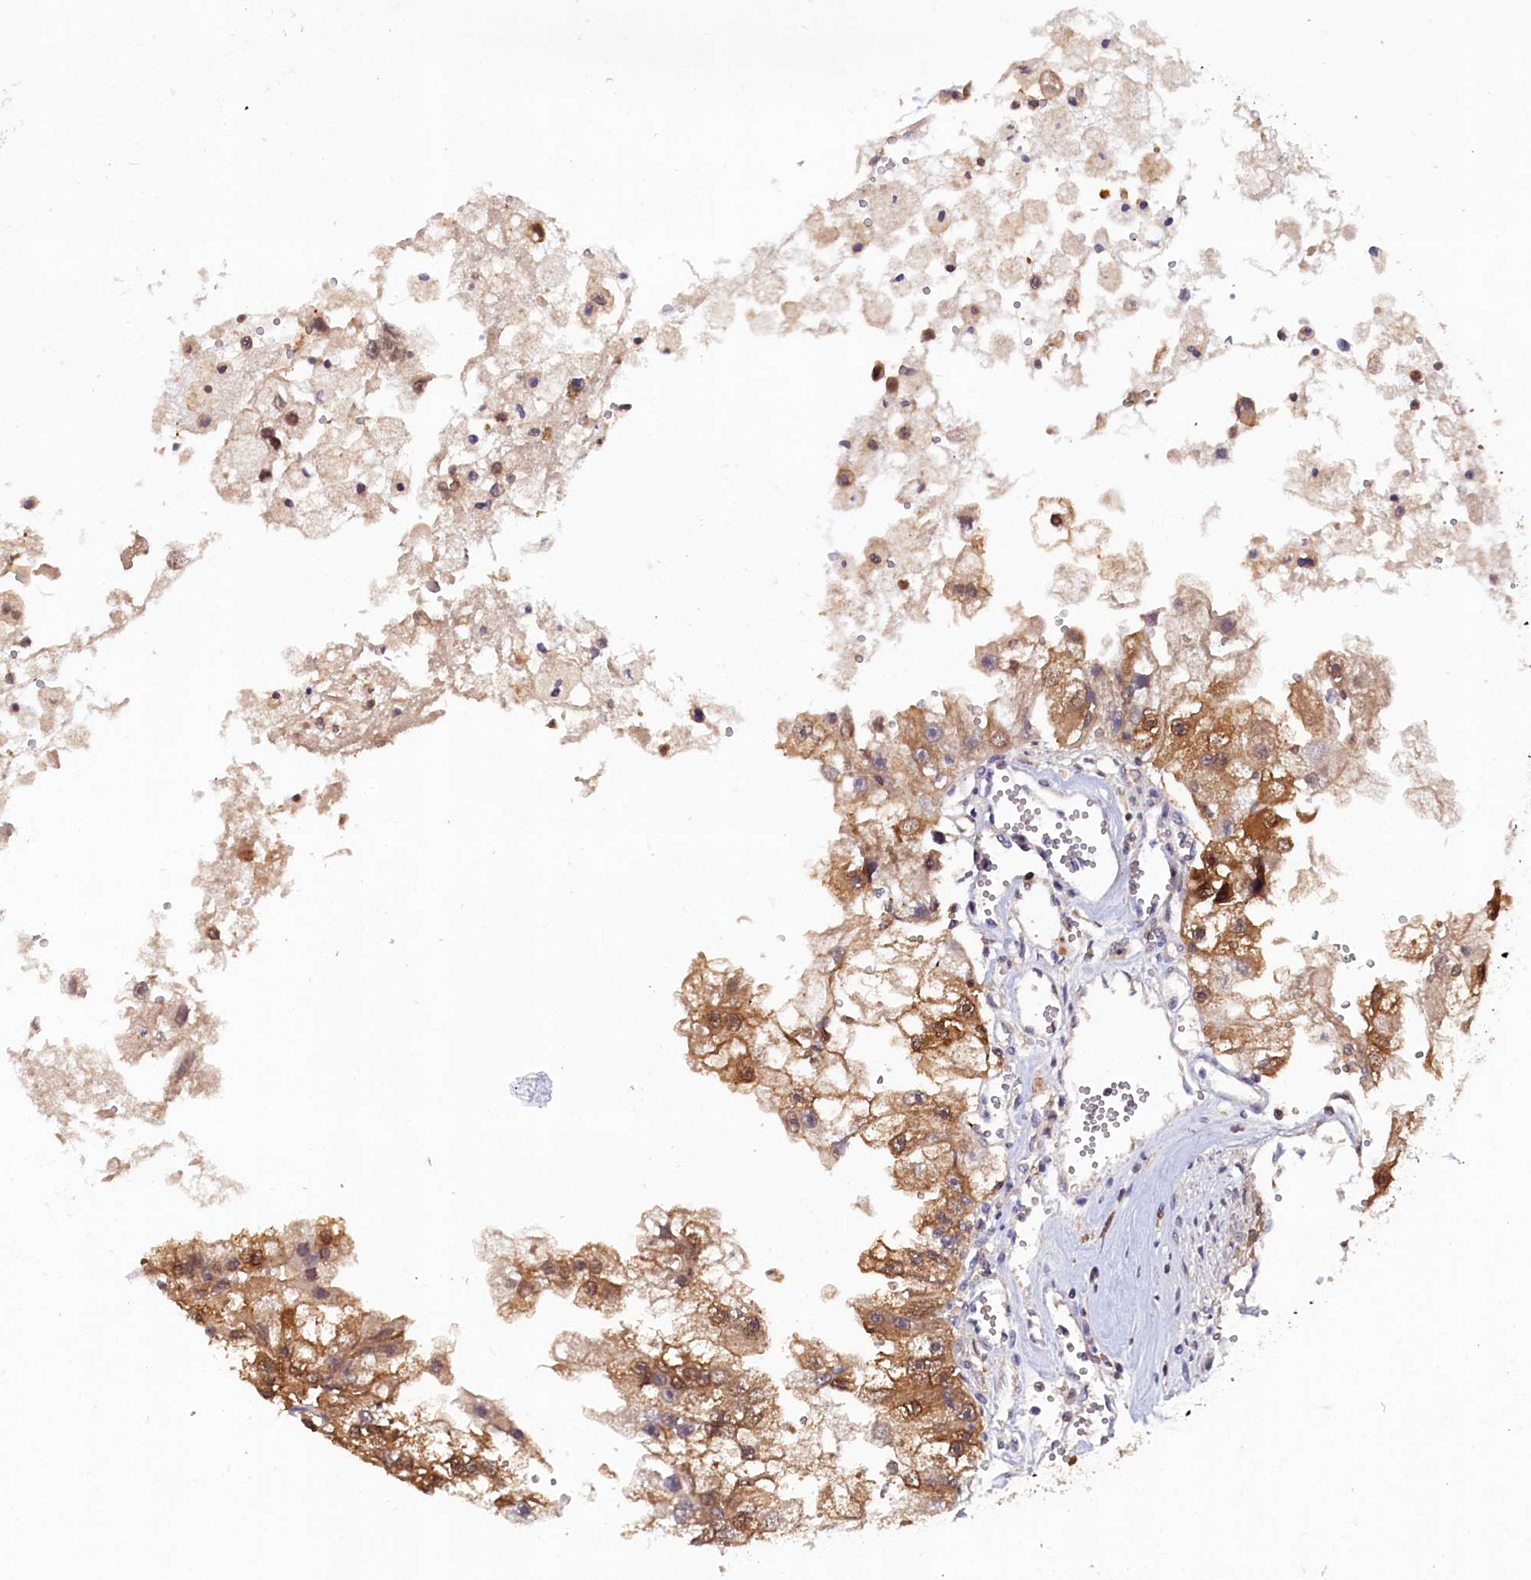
{"staining": {"intensity": "moderate", "quantity": ">75%", "location": "cytoplasmic/membranous"}, "tissue": "renal cancer", "cell_type": "Tumor cells", "image_type": "cancer", "snomed": [{"axis": "morphology", "description": "Adenocarcinoma, NOS"}, {"axis": "topography", "description": "Kidney"}], "caption": "Immunohistochemical staining of renal cancer displays moderate cytoplasmic/membranous protein staining in about >75% of tumor cells. The staining was performed using DAB to visualize the protein expression in brown, while the nuclei were stained in blue with hematoxylin (Magnification: 20x).", "gene": "JPT2", "patient": {"sex": "male", "age": 63}}